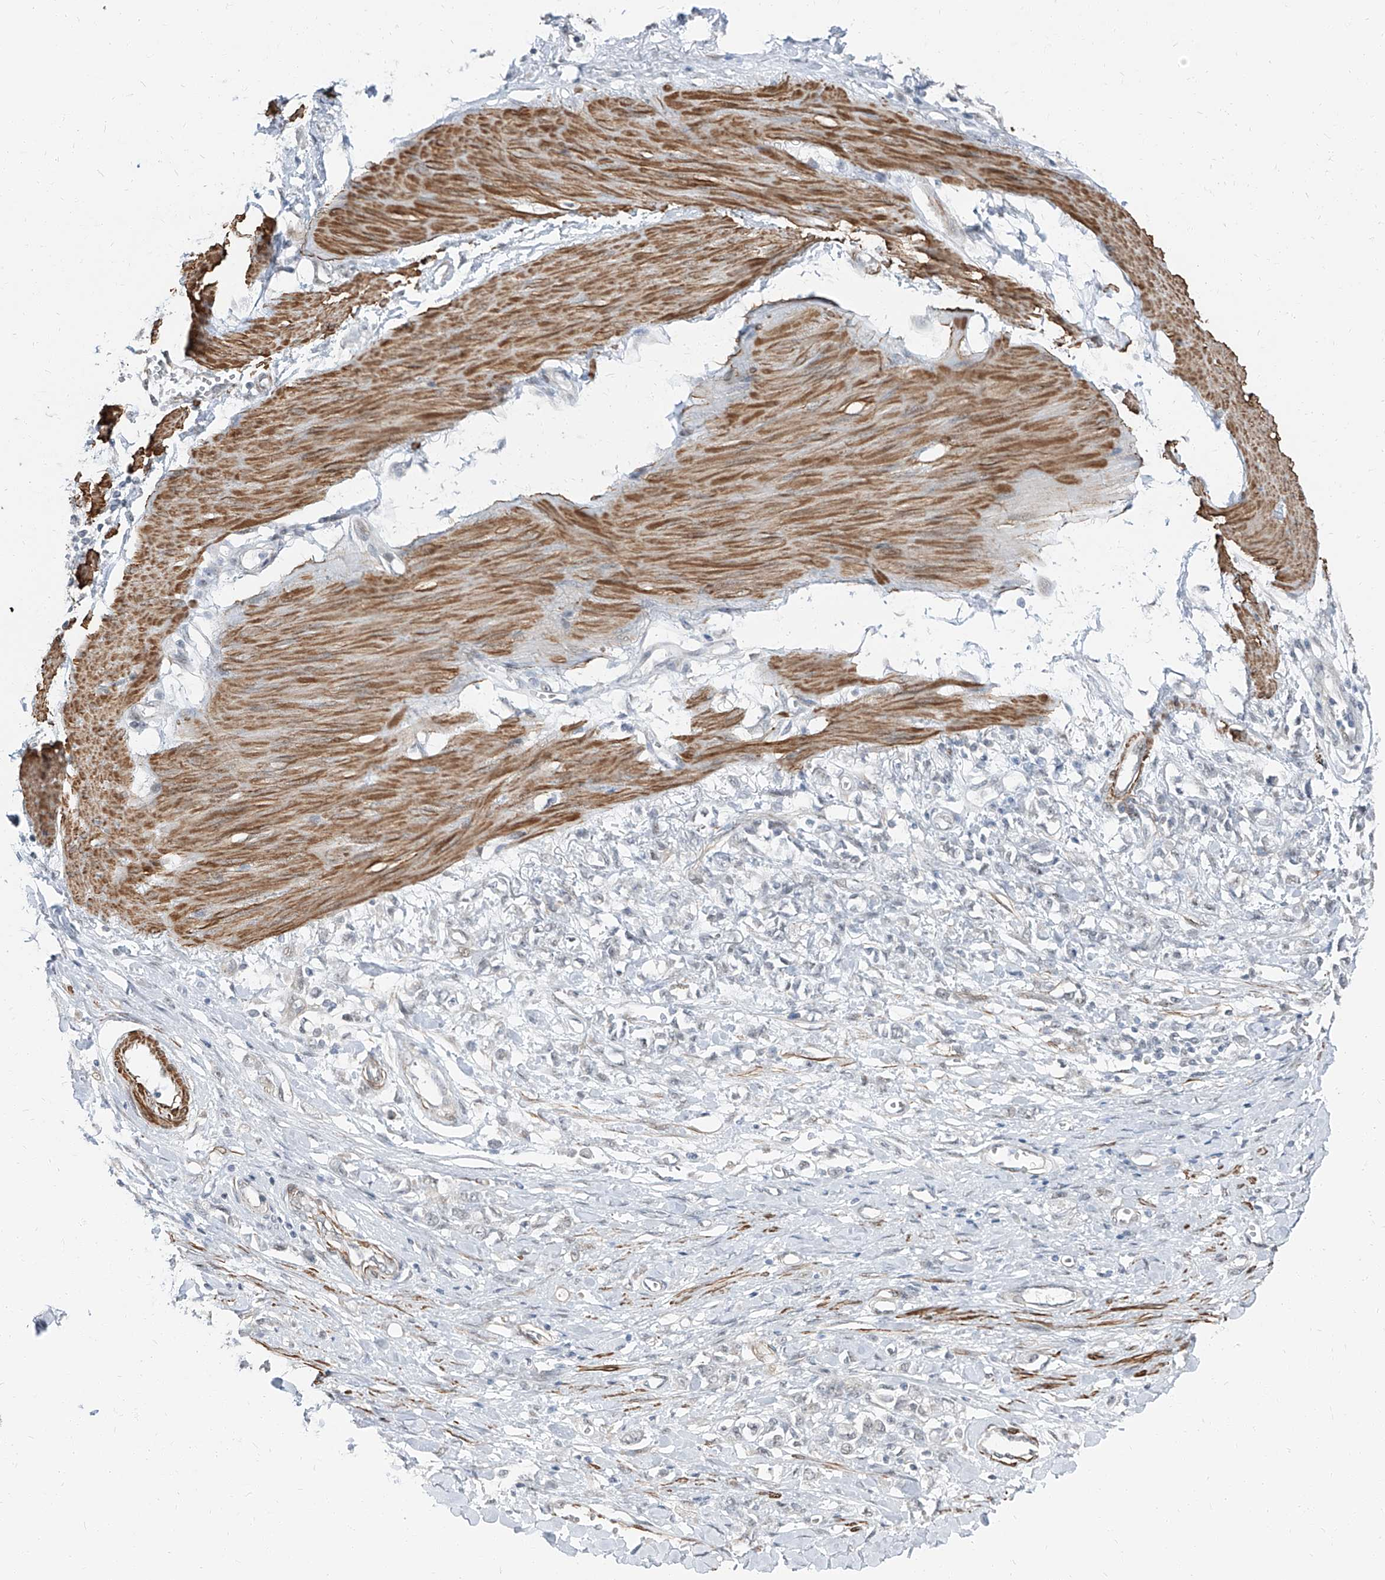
{"staining": {"intensity": "negative", "quantity": "none", "location": "none"}, "tissue": "stomach cancer", "cell_type": "Tumor cells", "image_type": "cancer", "snomed": [{"axis": "morphology", "description": "Adenocarcinoma, NOS"}, {"axis": "topography", "description": "Stomach"}], "caption": "DAB immunohistochemical staining of adenocarcinoma (stomach) demonstrates no significant staining in tumor cells.", "gene": "TXLNB", "patient": {"sex": "female", "age": 76}}